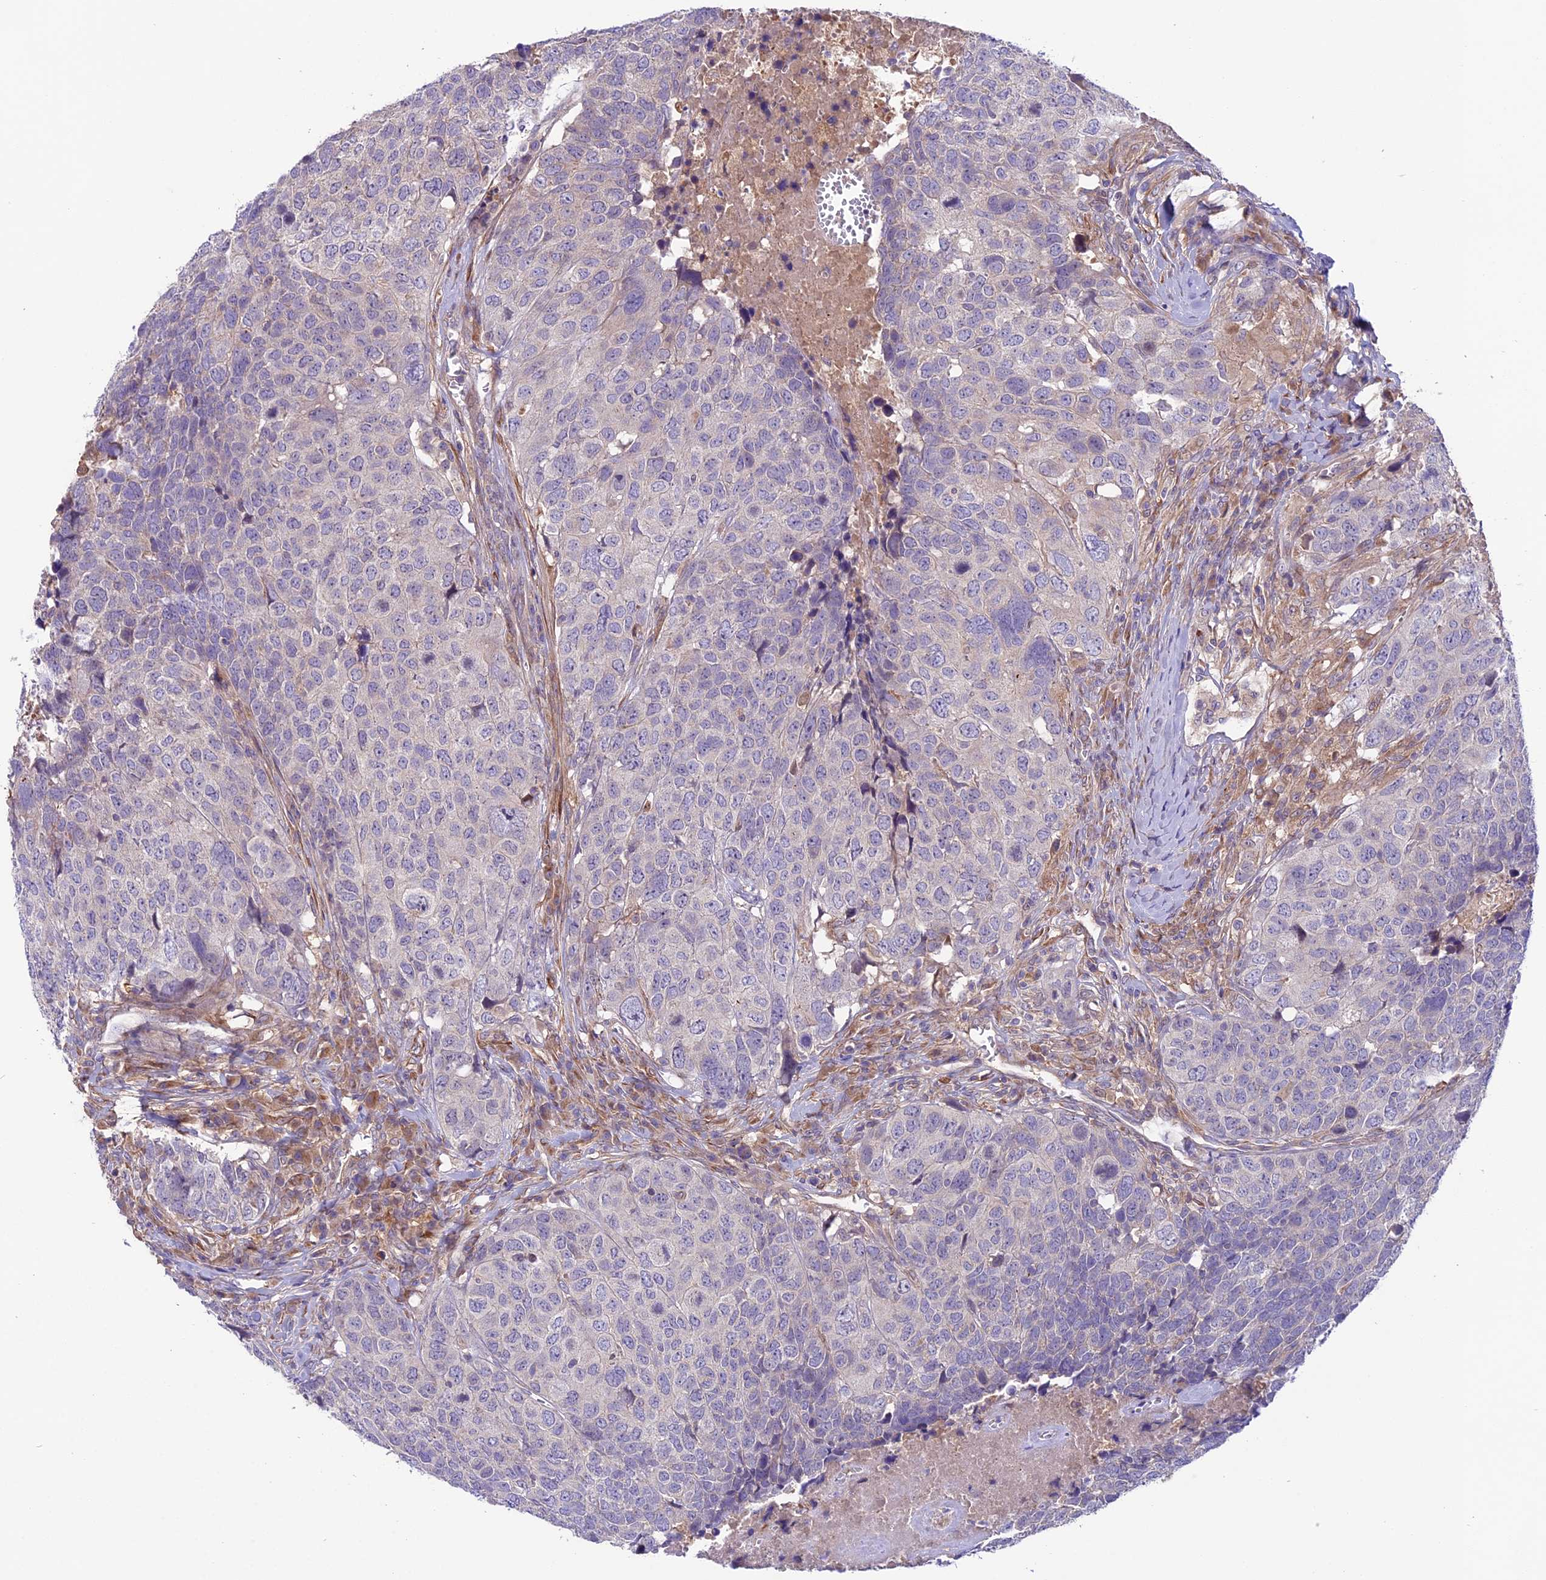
{"staining": {"intensity": "negative", "quantity": "none", "location": "none"}, "tissue": "head and neck cancer", "cell_type": "Tumor cells", "image_type": "cancer", "snomed": [{"axis": "morphology", "description": "Squamous cell carcinoma, NOS"}, {"axis": "topography", "description": "Head-Neck"}], "caption": "This is a micrograph of IHC staining of head and neck squamous cell carcinoma, which shows no staining in tumor cells.", "gene": "COG8", "patient": {"sex": "male", "age": 66}}